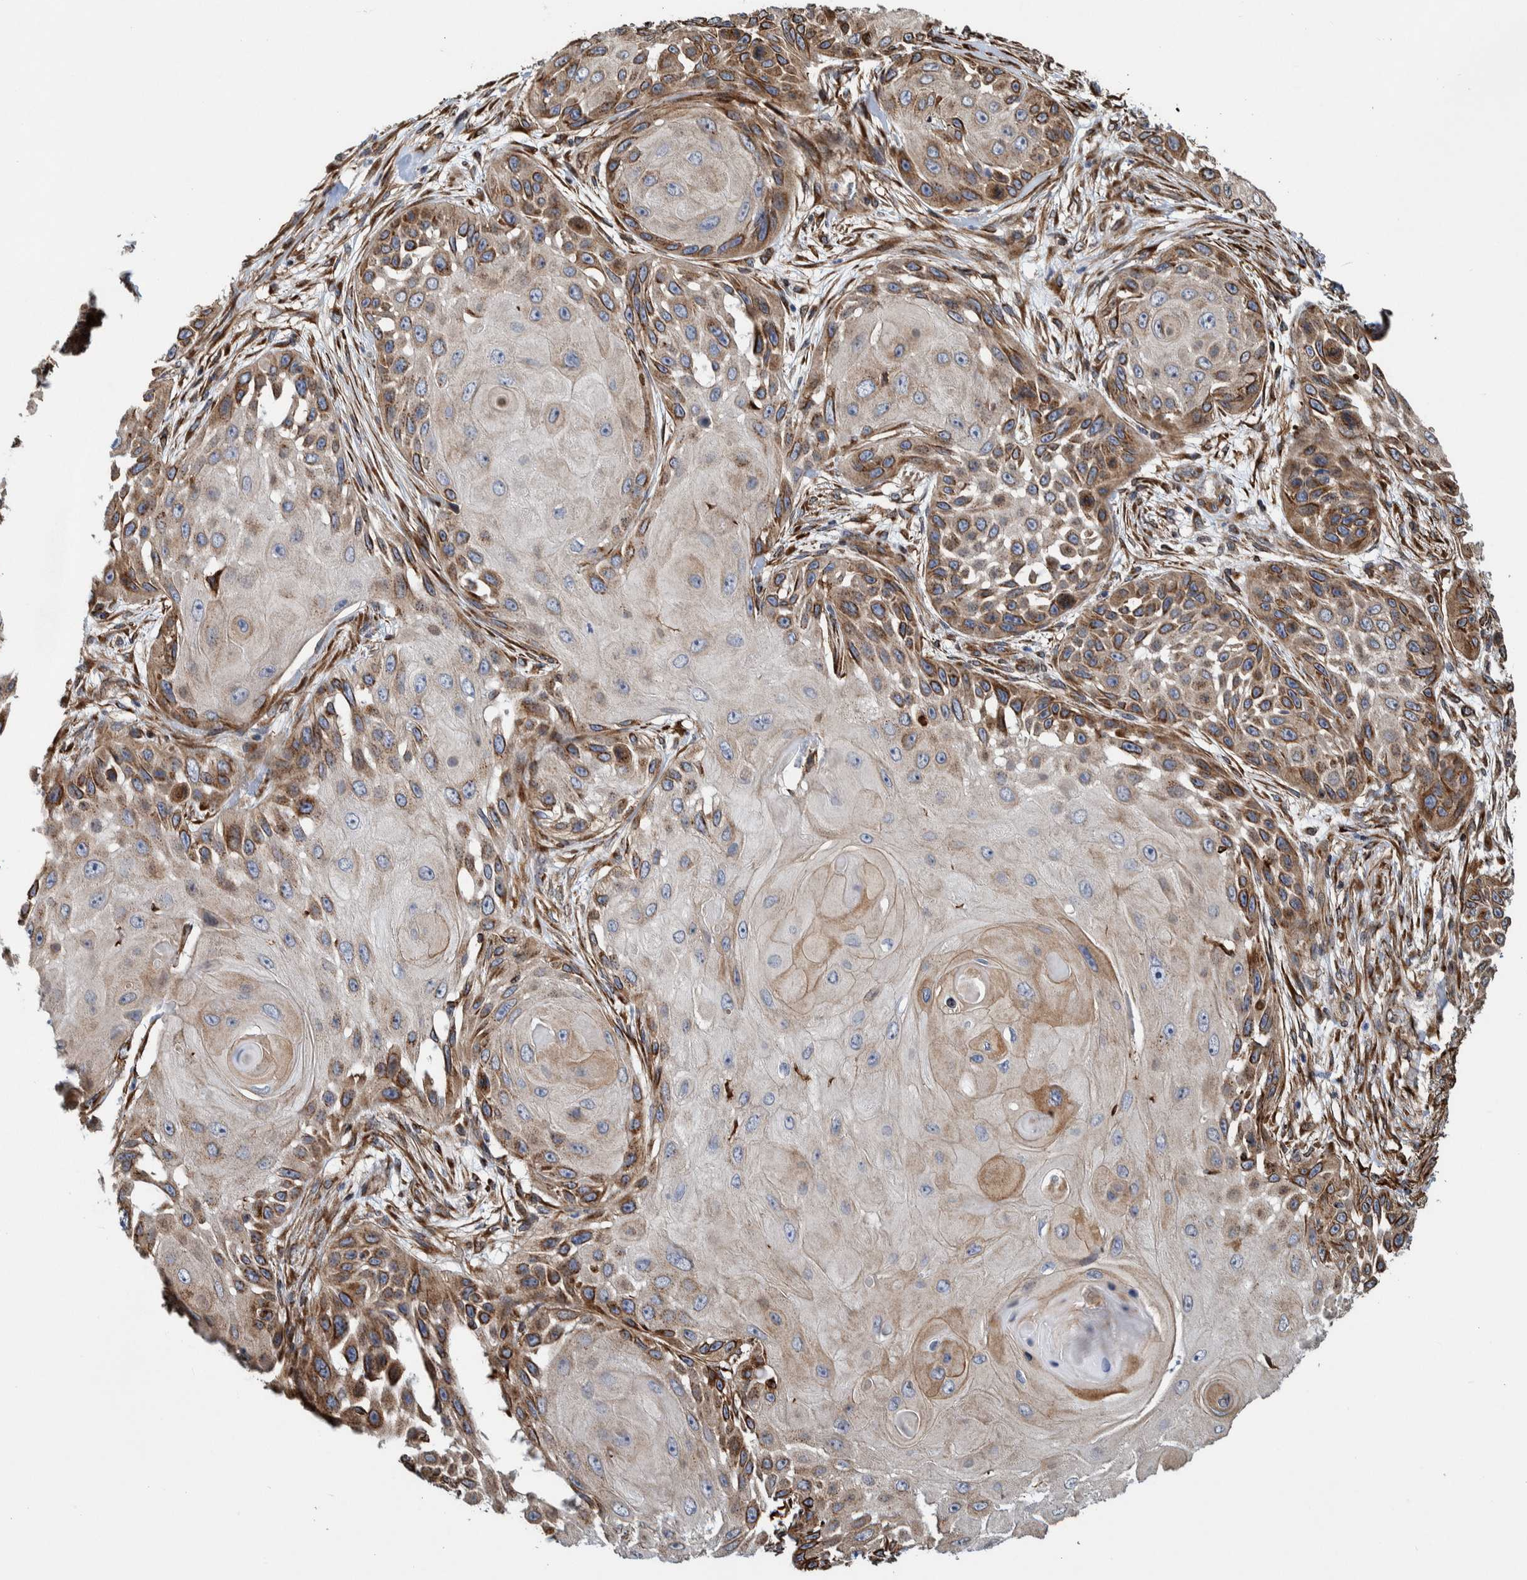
{"staining": {"intensity": "moderate", "quantity": ">75%", "location": "cytoplasmic/membranous"}, "tissue": "skin cancer", "cell_type": "Tumor cells", "image_type": "cancer", "snomed": [{"axis": "morphology", "description": "Squamous cell carcinoma, NOS"}, {"axis": "topography", "description": "Skin"}], "caption": "Immunohistochemistry (IHC) staining of skin cancer (squamous cell carcinoma), which demonstrates medium levels of moderate cytoplasmic/membranous positivity in about >75% of tumor cells indicating moderate cytoplasmic/membranous protein expression. The staining was performed using DAB (brown) for protein detection and nuclei were counterstained in hematoxylin (blue).", "gene": "CCDC57", "patient": {"sex": "female", "age": 44}}